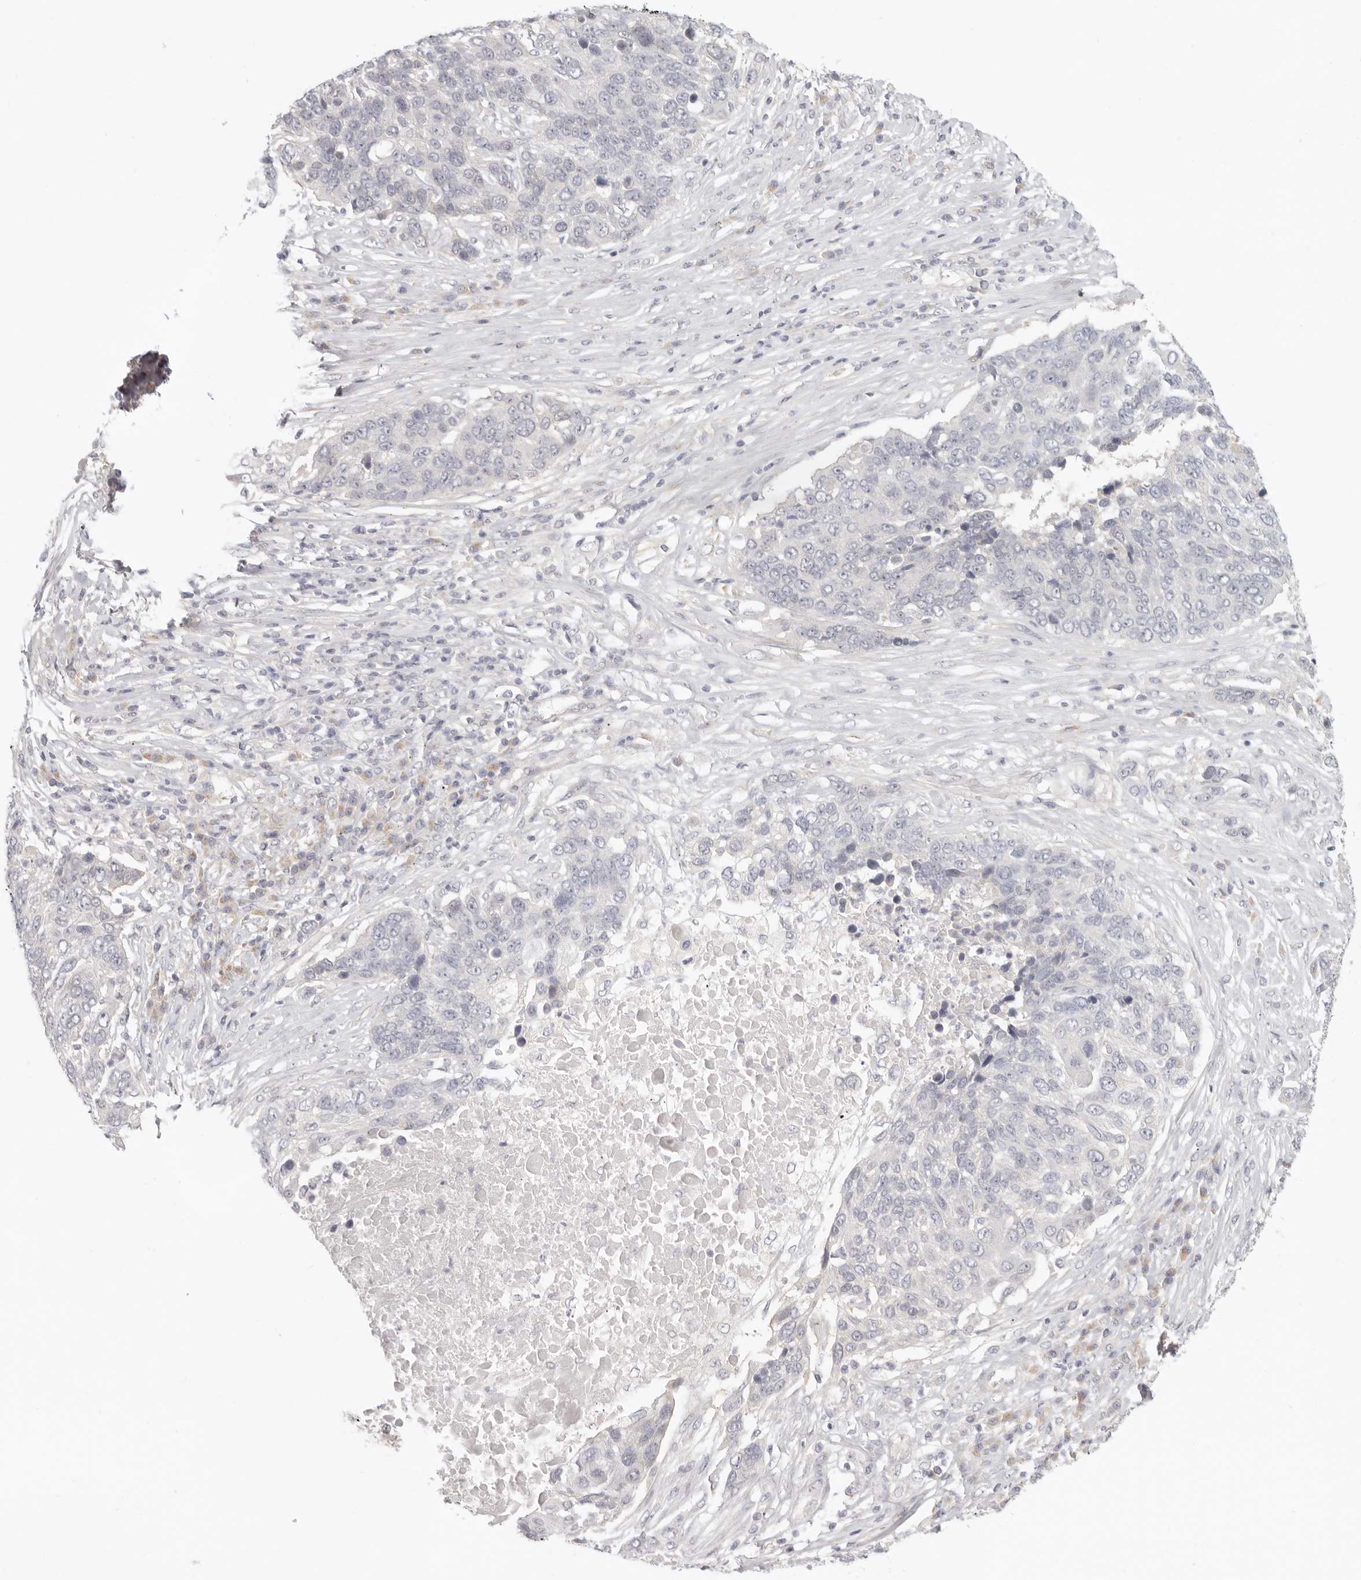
{"staining": {"intensity": "negative", "quantity": "none", "location": "none"}, "tissue": "lung cancer", "cell_type": "Tumor cells", "image_type": "cancer", "snomed": [{"axis": "morphology", "description": "Squamous cell carcinoma, NOS"}, {"axis": "topography", "description": "Lung"}], "caption": "This is an IHC photomicrograph of human squamous cell carcinoma (lung). There is no positivity in tumor cells.", "gene": "AHDC1", "patient": {"sex": "male", "age": 66}}